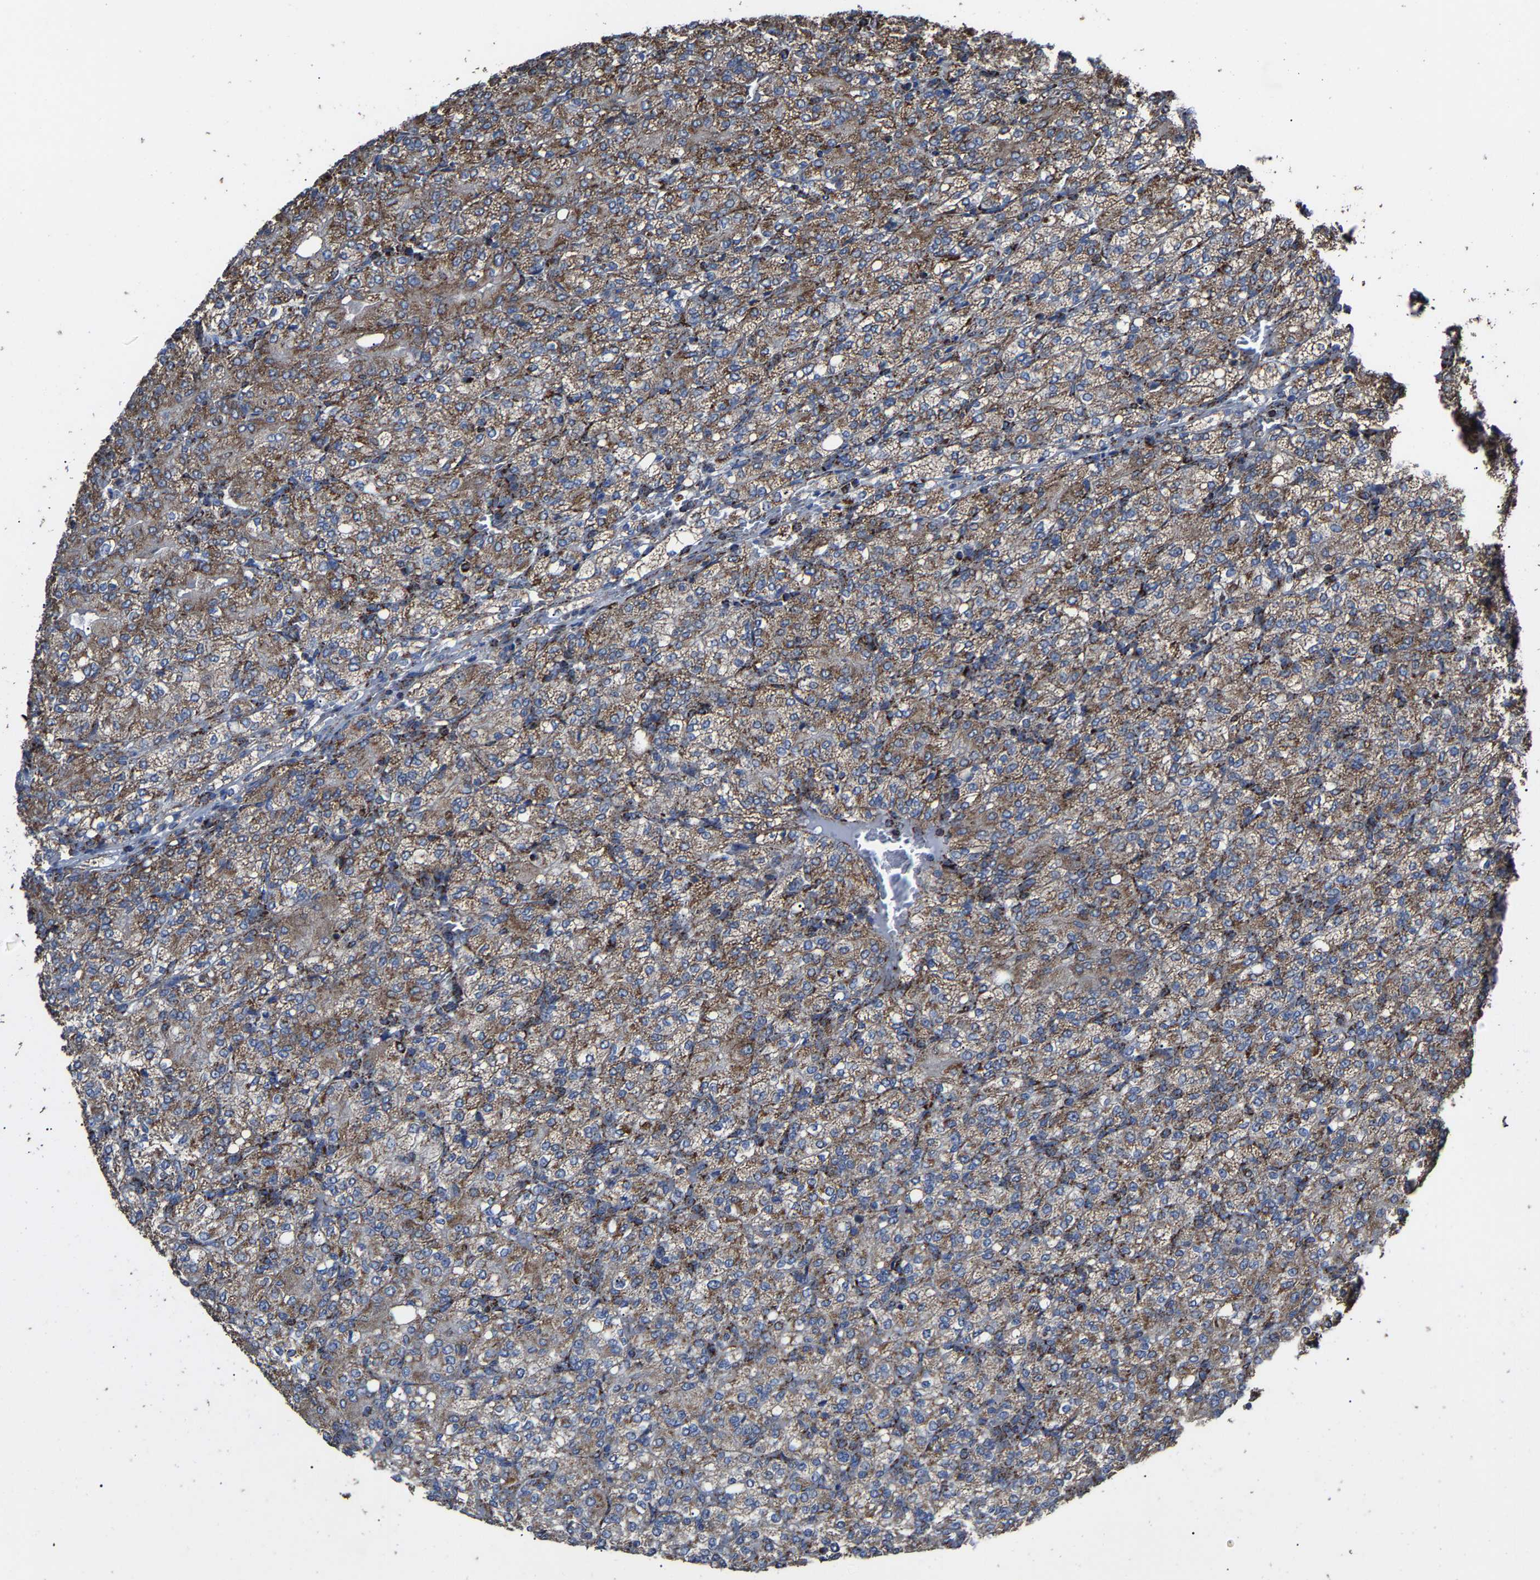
{"staining": {"intensity": "moderate", "quantity": ">75%", "location": "cytoplasmic/membranous"}, "tissue": "renal cancer", "cell_type": "Tumor cells", "image_type": "cancer", "snomed": [{"axis": "morphology", "description": "Adenocarcinoma, NOS"}, {"axis": "topography", "description": "Kidney"}], "caption": "Tumor cells show medium levels of moderate cytoplasmic/membranous expression in approximately >75% of cells in human renal cancer.", "gene": "NDUFV3", "patient": {"sex": "male", "age": 77}}